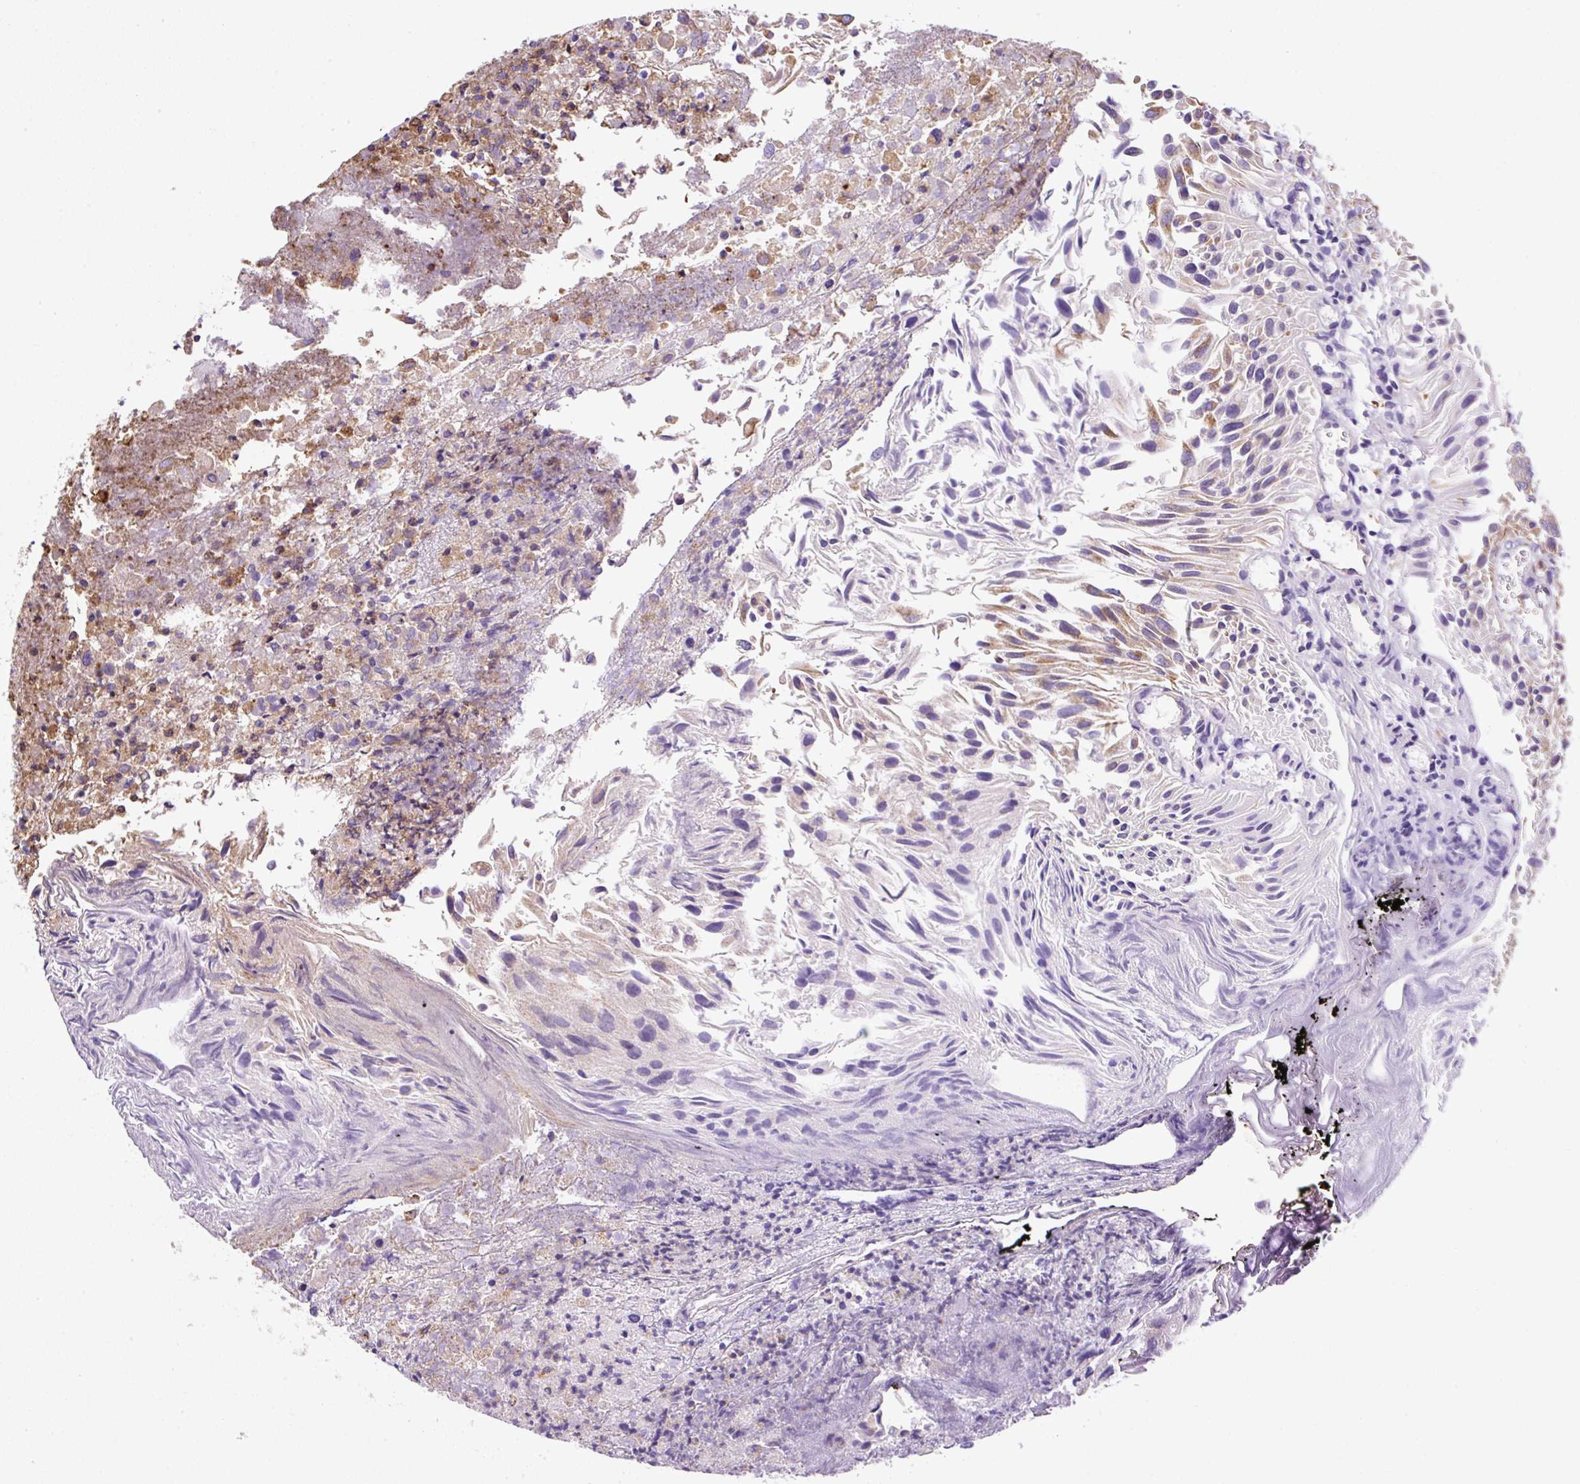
{"staining": {"intensity": "moderate", "quantity": "<25%", "location": "cytoplasmic/membranous"}, "tissue": "urothelial cancer", "cell_type": "Tumor cells", "image_type": "cancer", "snomed": [{"axis": "morphology", "description": "Urothelial carcinoma, Low grade"}, {"axis": "topography", "description": "Urinary bladder"}], "caption": "The histopathology image displays a brown stain indicating the presence of a protein in the cytoplasmic/membranous of tumor cells in urothelial cancer.", "gene": "MAGEB5", "patient": {"sex": "female", "age": 89}}